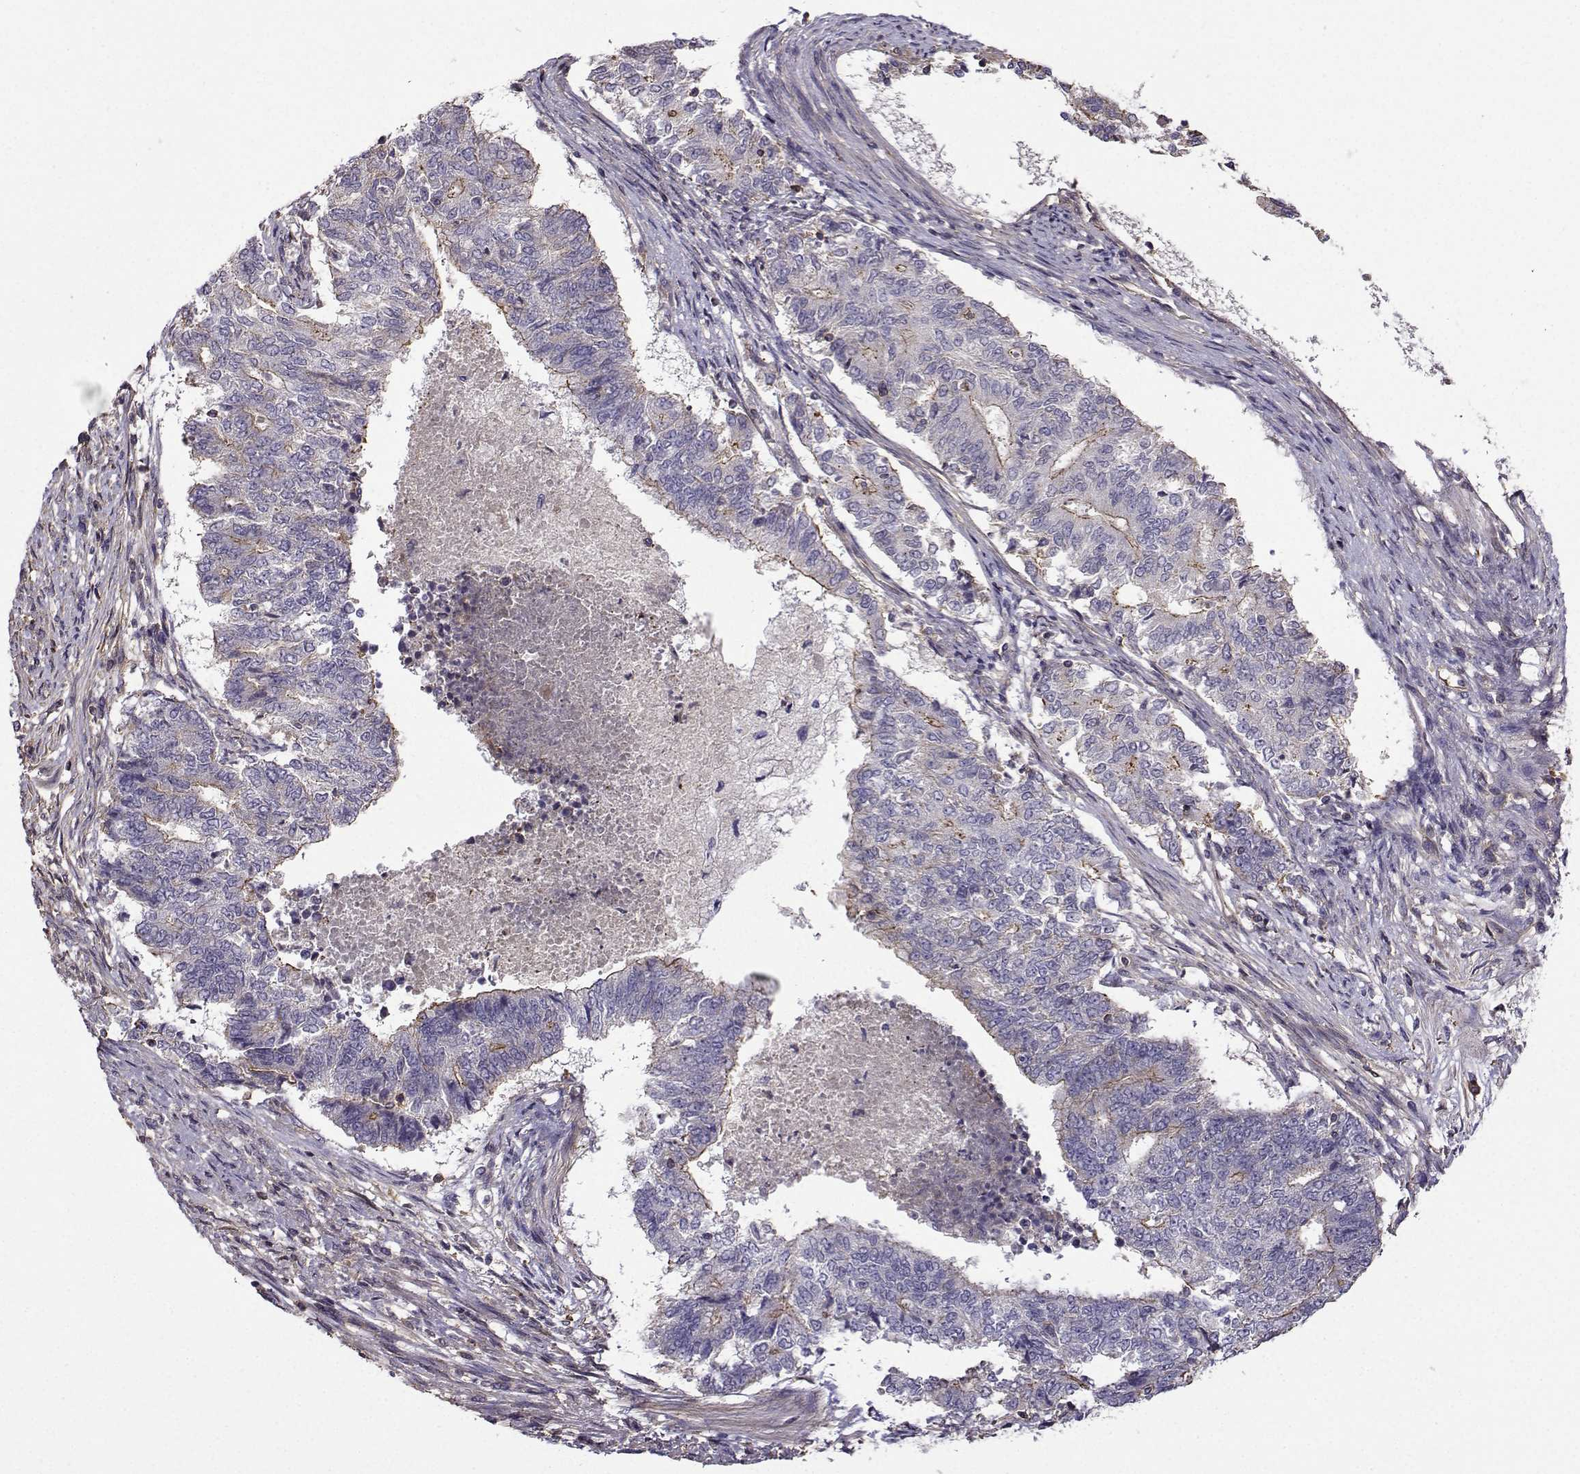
{"staining": {"intensity": "strong", "quantity": "<25%", "location": "cytoplasmic/membranous"}, "tissue": "endometrial cancer", "cell_type": "Tumor cells", "image_type": "cancer", "snomed": [{"axis": "morphology", "description": "Adenocarcinoma, NOS"}, {"axis": "topography", "description": "Endometrium"}], "caption": "Protein expression by immunohistochemistry (IHC) reveals strong cytoplasmic/membranous positivity in about <25% of tumor cells in endometrial cancer.", "gene": "ITGB8", "patient": {"sex": "female", "age": 65}}